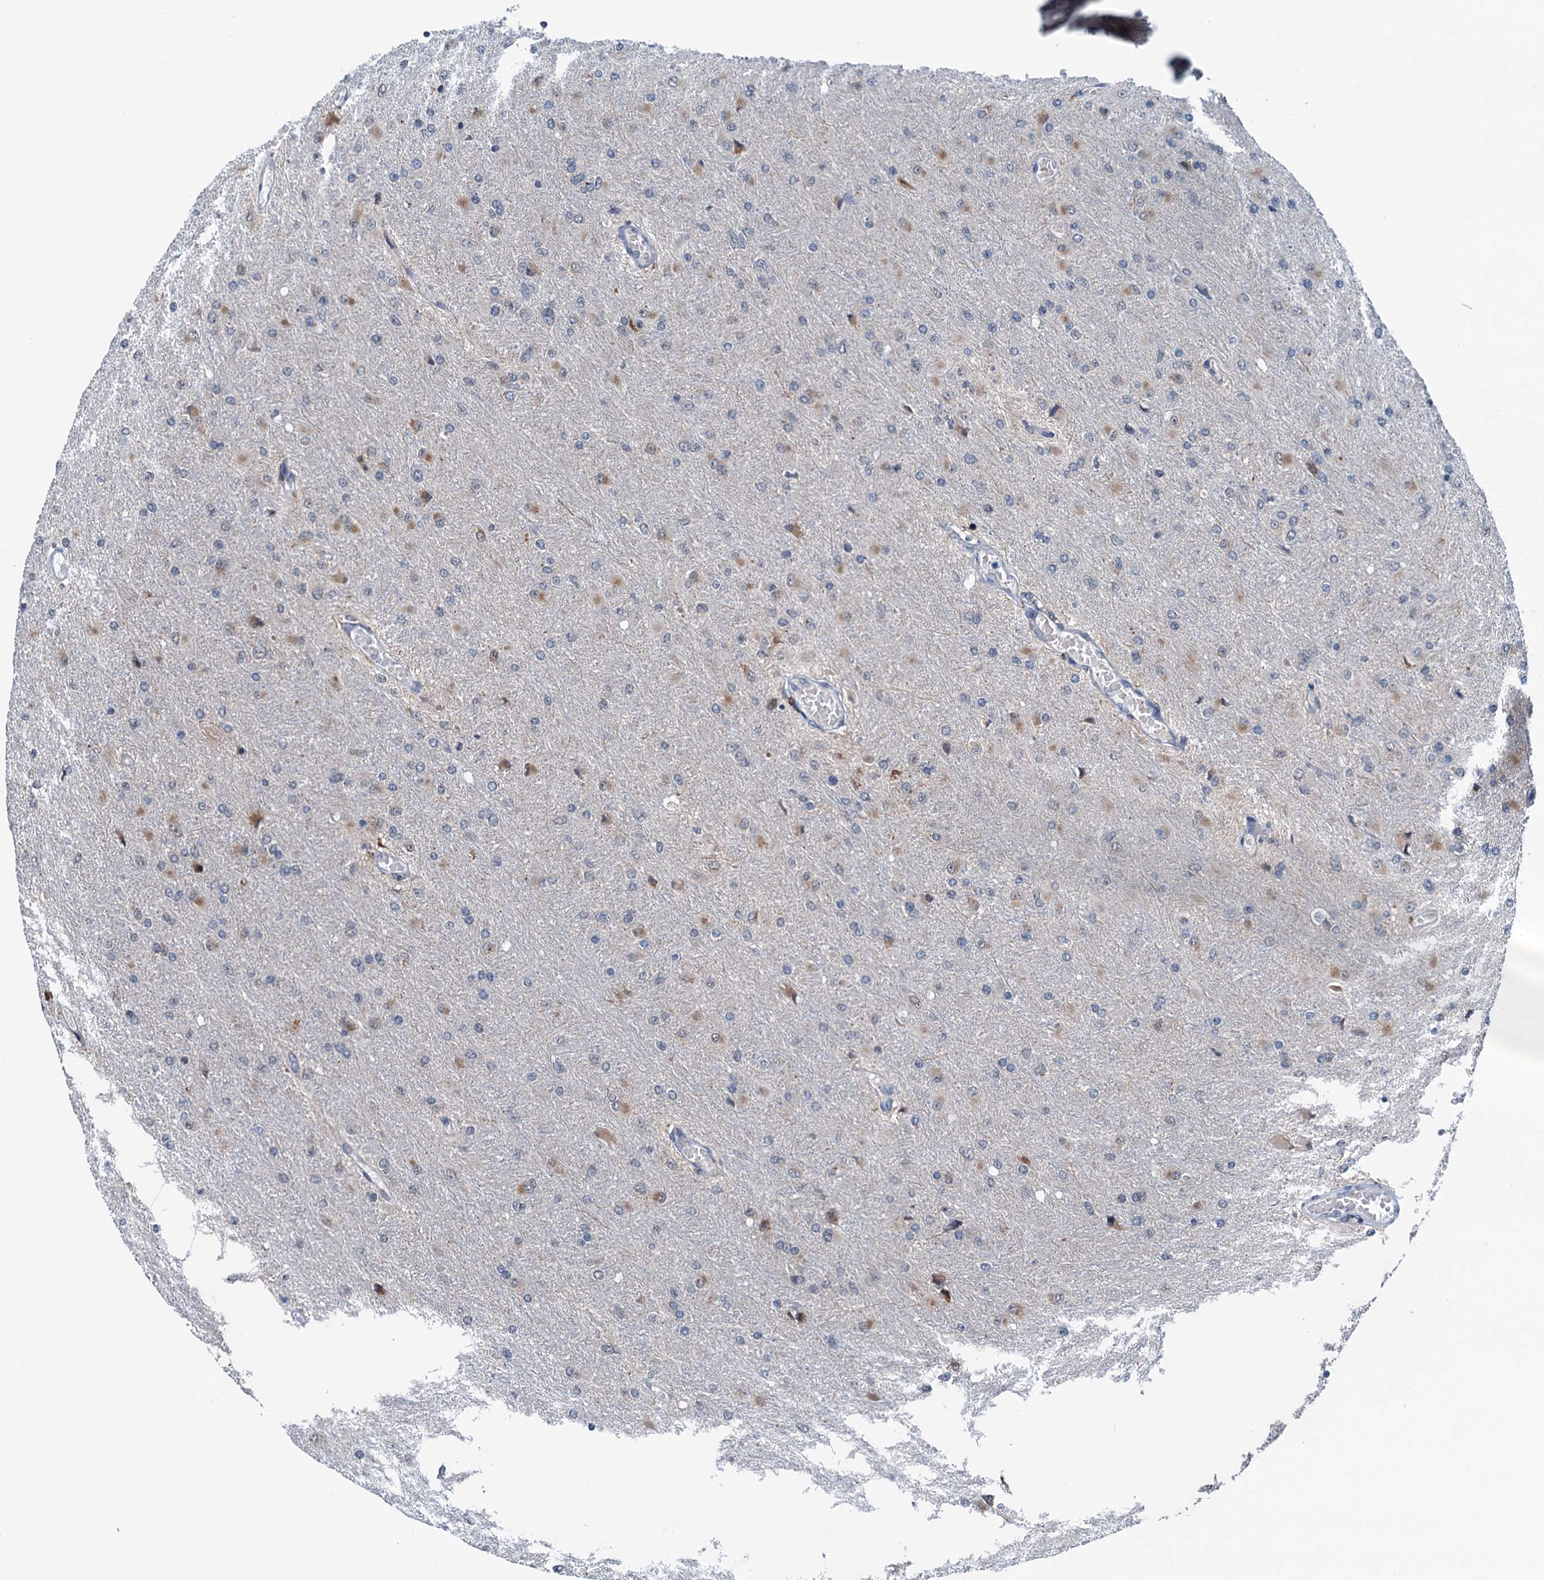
{"staining": {"intensity": "moderate", "quantity": "<25%", "location": "cytoplasmic/membranous"}, "tissue": "glioma", "cell_type": "Tumor cells", "image_type": "cancer", "snomed": [{"axis": "morphology", "description": "Glioma, malignant, High grade"}, {"axis": "topography", "description": "Cerebral cortex"}], "caption": "Immunohistochemistry (DAB (3,3'-diaminobenzidine)) staining of human glioma displays moderate cytoplasmic/membranous protein positivity in approximately <25% of tumor cells. (Stains: DAB in brown, nuclei in blue, Microscopy: brightfield microscopy at high magnification).", "gene": "SHLD1", "patient": {"sex": "female", "age": 36}}